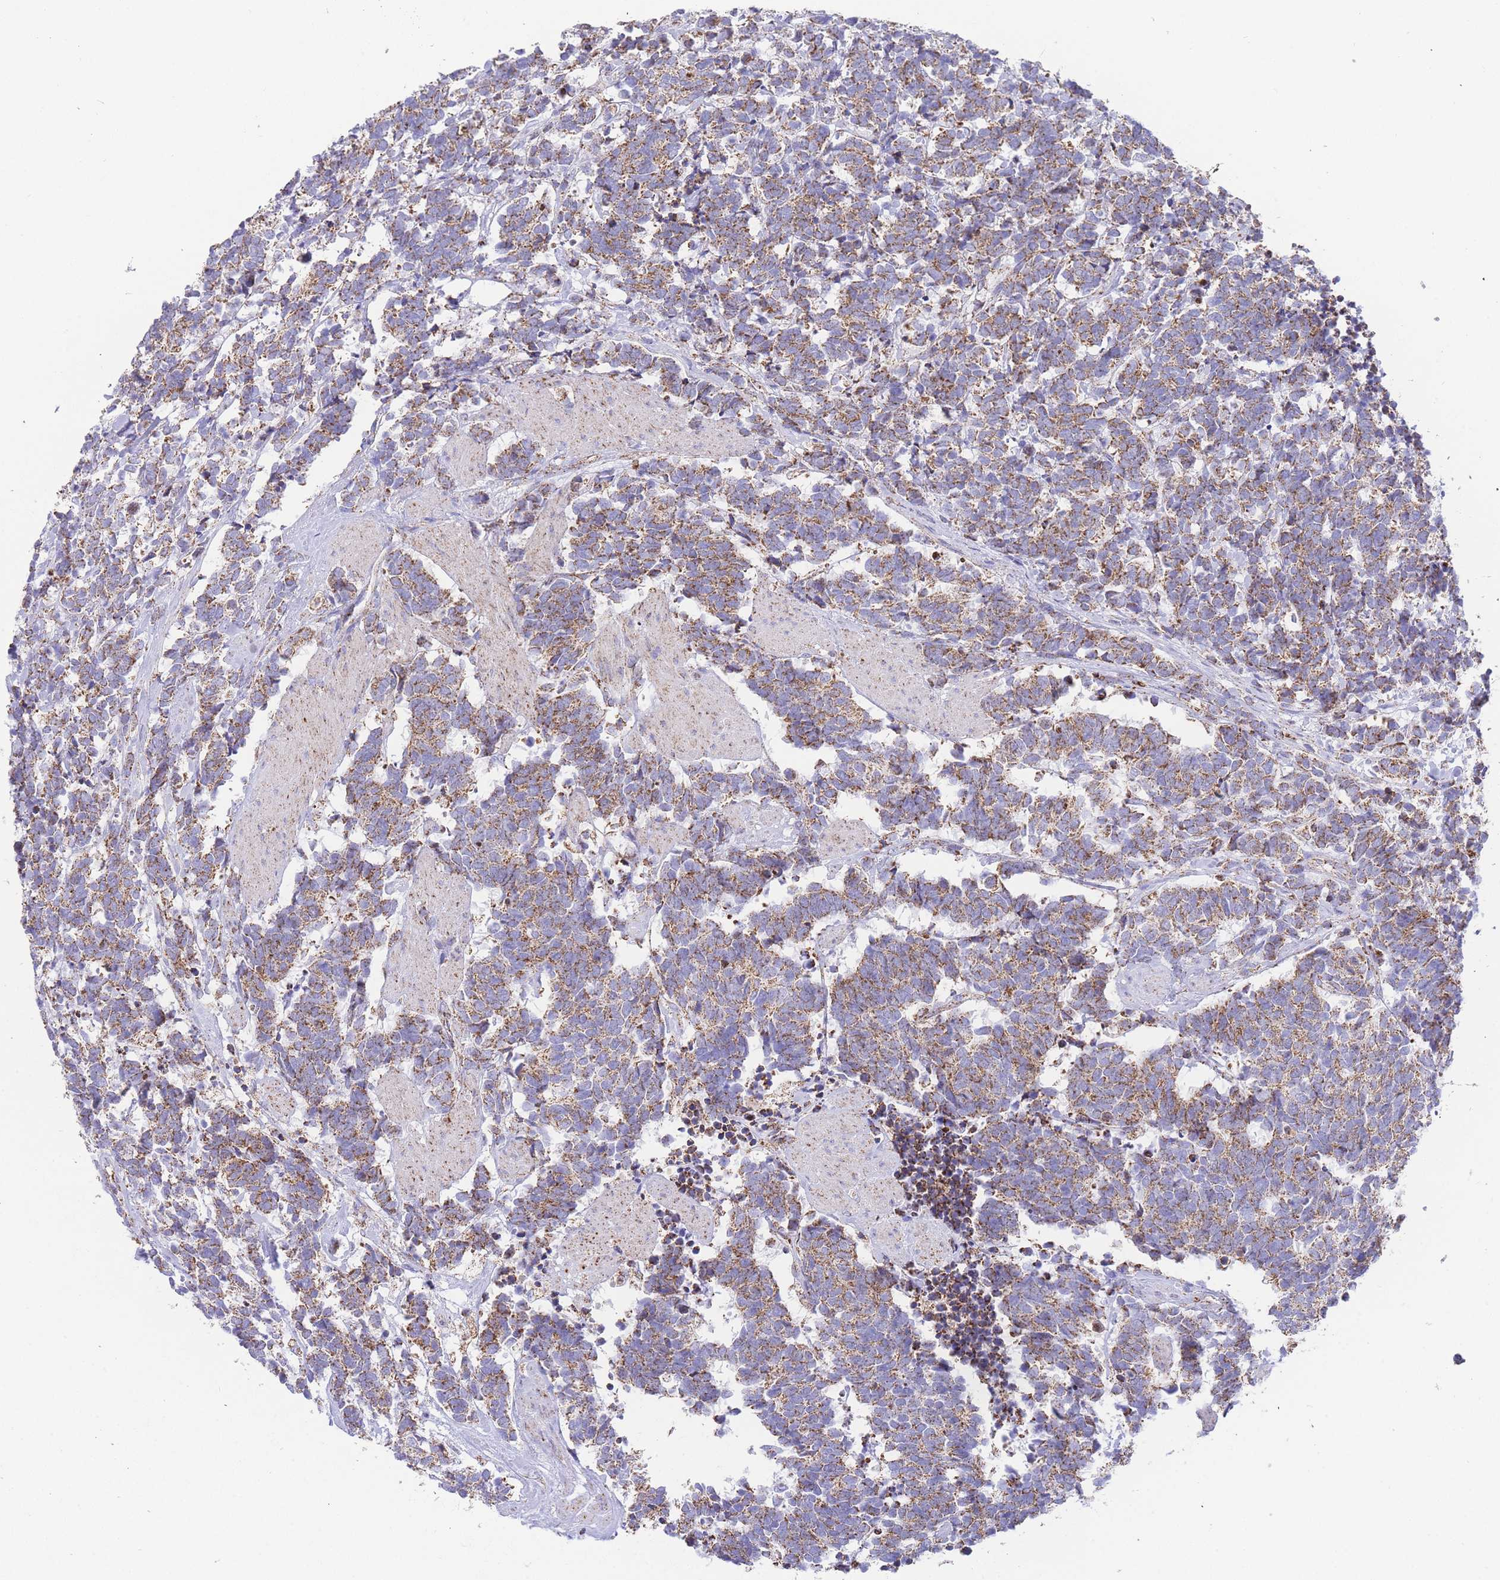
{"staining": {"intensity": "moderate", "quantity": ">75%", "location": "cytoplasmic/membranous"}, "tissue": "carcinoid", "cell_type": "Tumor cells", "image_type": "cancer", "snomed": [{"axis": "morphology", "description": "Carcinoma, NOS"}, {"axis": "morphology", "description": "Carcinoid, malignant, NOS"}, {"axis": "topography", "description": "Prostate"}], "caption": "Moderate cytoplasmic/membranous positivity for a protein is seen in about >75% of tumor cells of carcinoid using immunohistochemistry (IHC).", "gene": "GSTM1", "patient": {"sex": "male", "age": 57}}